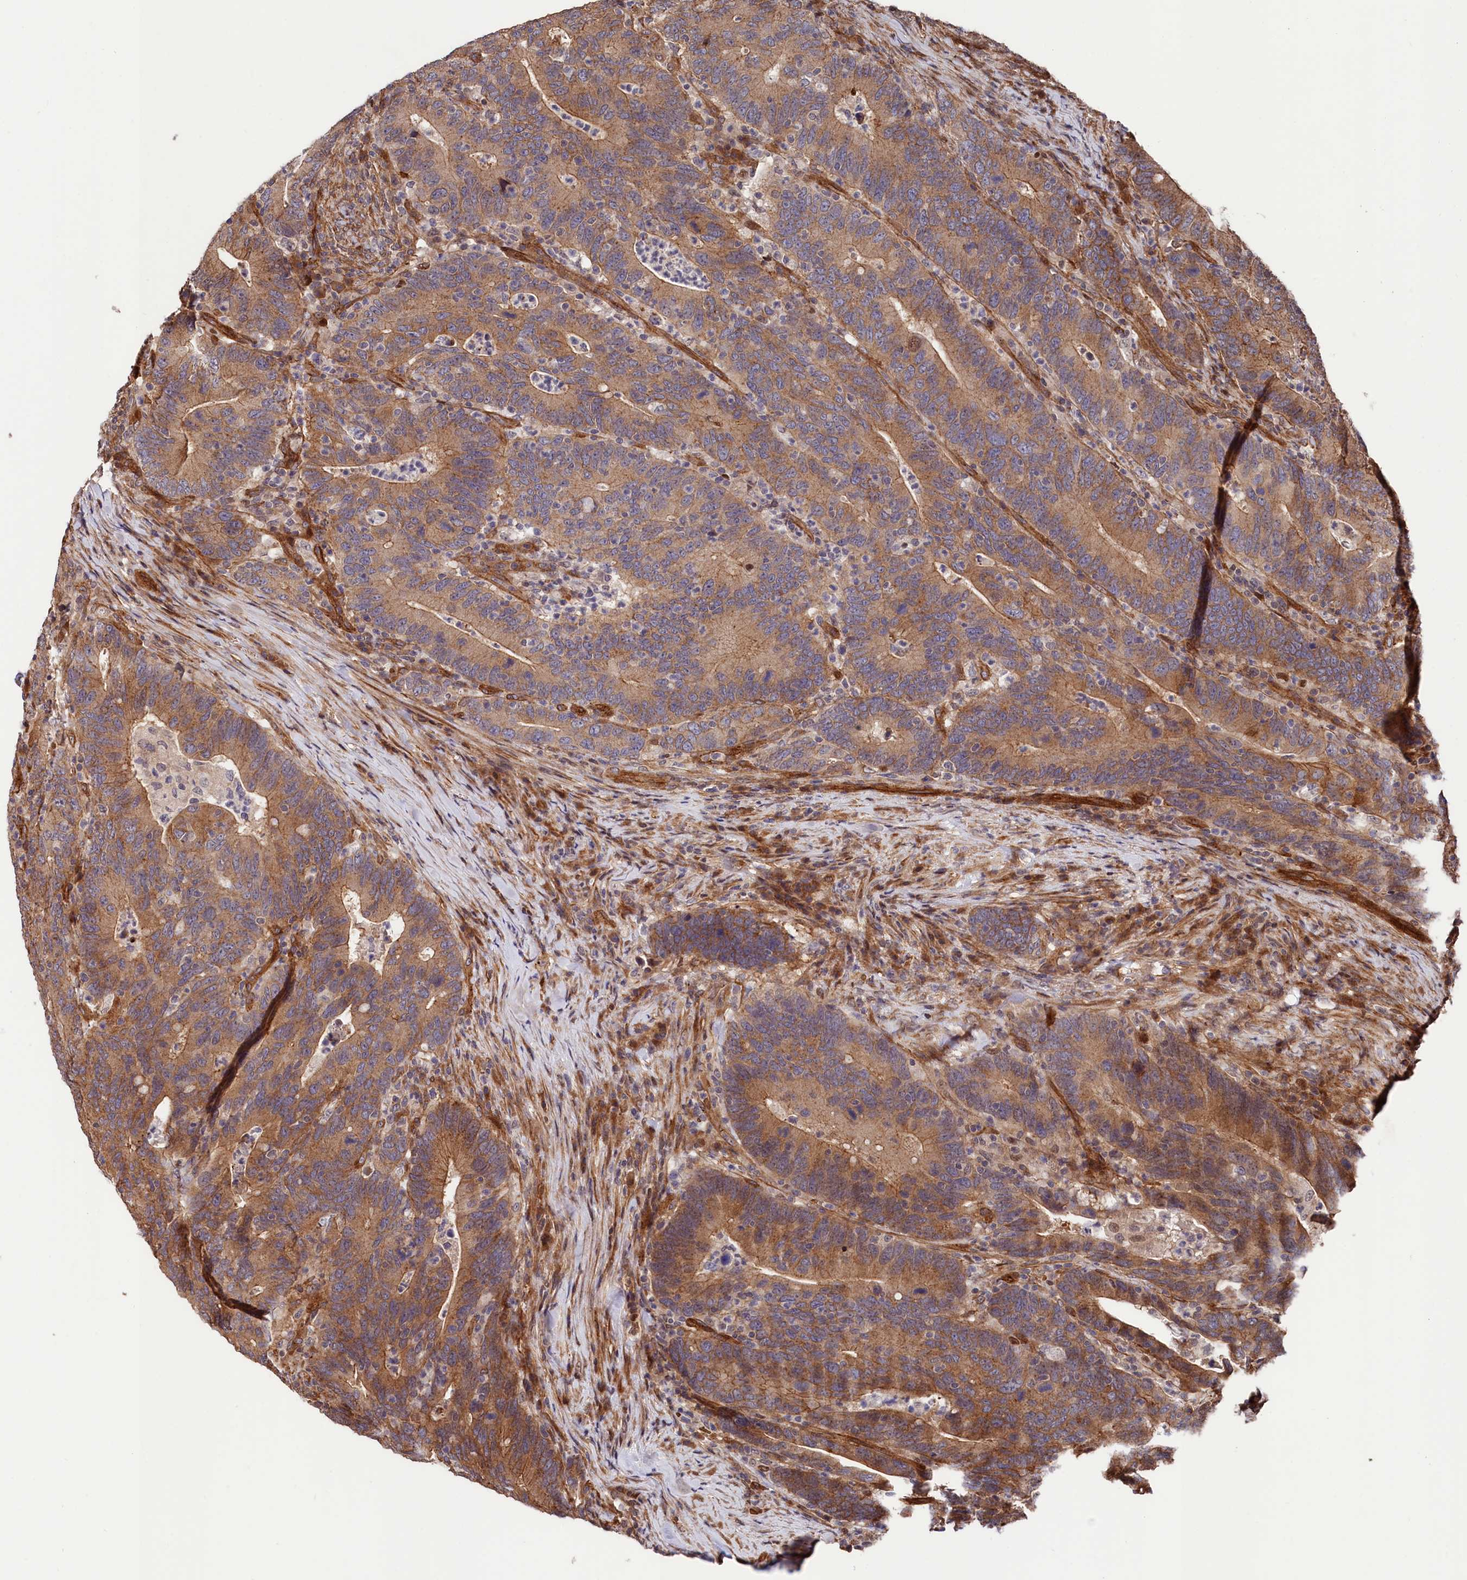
{"staining": {"intensity": "moderate", "quantity": ">75%", "location": "cytoplasmic/membranous"}, "tissue": "colorectal cancer", "cell_type": "Tumor cells", "image_type": "cancer", "snomed": [{"axis": "morphology", "description": "Adenocarcinoma, NOS"}, {"axis": "topography", "description": "Colon"}], "caption": "A histopathology image of colorectal cancer stained for a protein reveals moderate cytoplasmic/membranous brown staining in tumor cells. (Stains: DAB in brown, nuclei in blue, Microscopy: brightfield microscopy at high magnification).", "gene": "TNKS1BP1", "patient": {"sex": "female", "age": 66}}